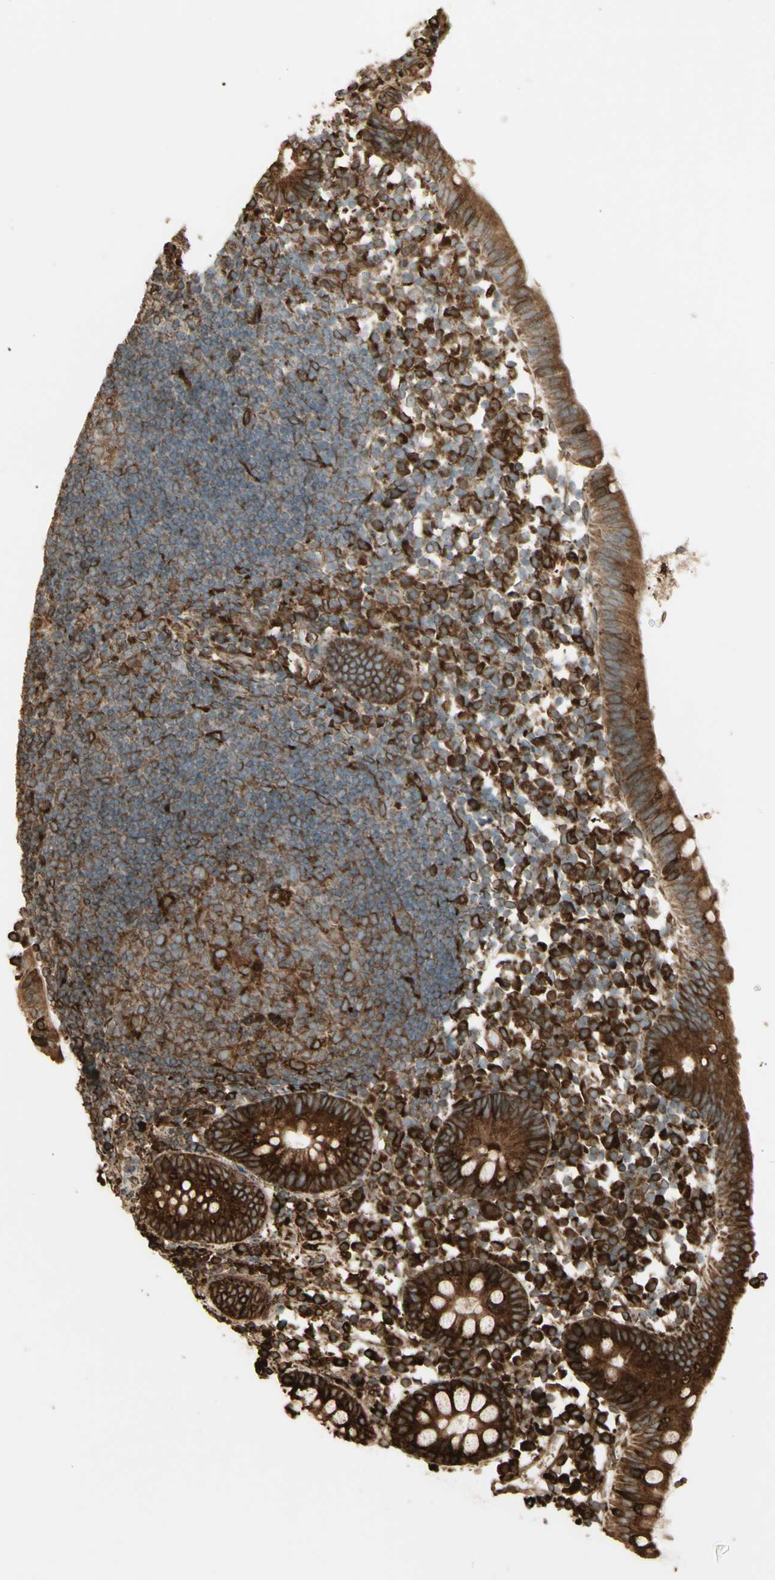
{"staining": {"intensity": "strong", "quantity": ">75%", "location": "cytoplasmic/membranous"}, "tissue": "appendix", "cell_type": "Glandular cells", "image_type": "normal", "snomed": [{"axis": "morphology", "description": "Normal tissue, NOS"}, {"axis": "topography", "description": "Appendix"}], "caption": "Protein expression analysis of unremarkable appendix demonstrates strong cytoplasmic/membranous staining in about >75% of glandular cells.", "gene": "CANX", "patient": {"sex": "female", "age": 20}}